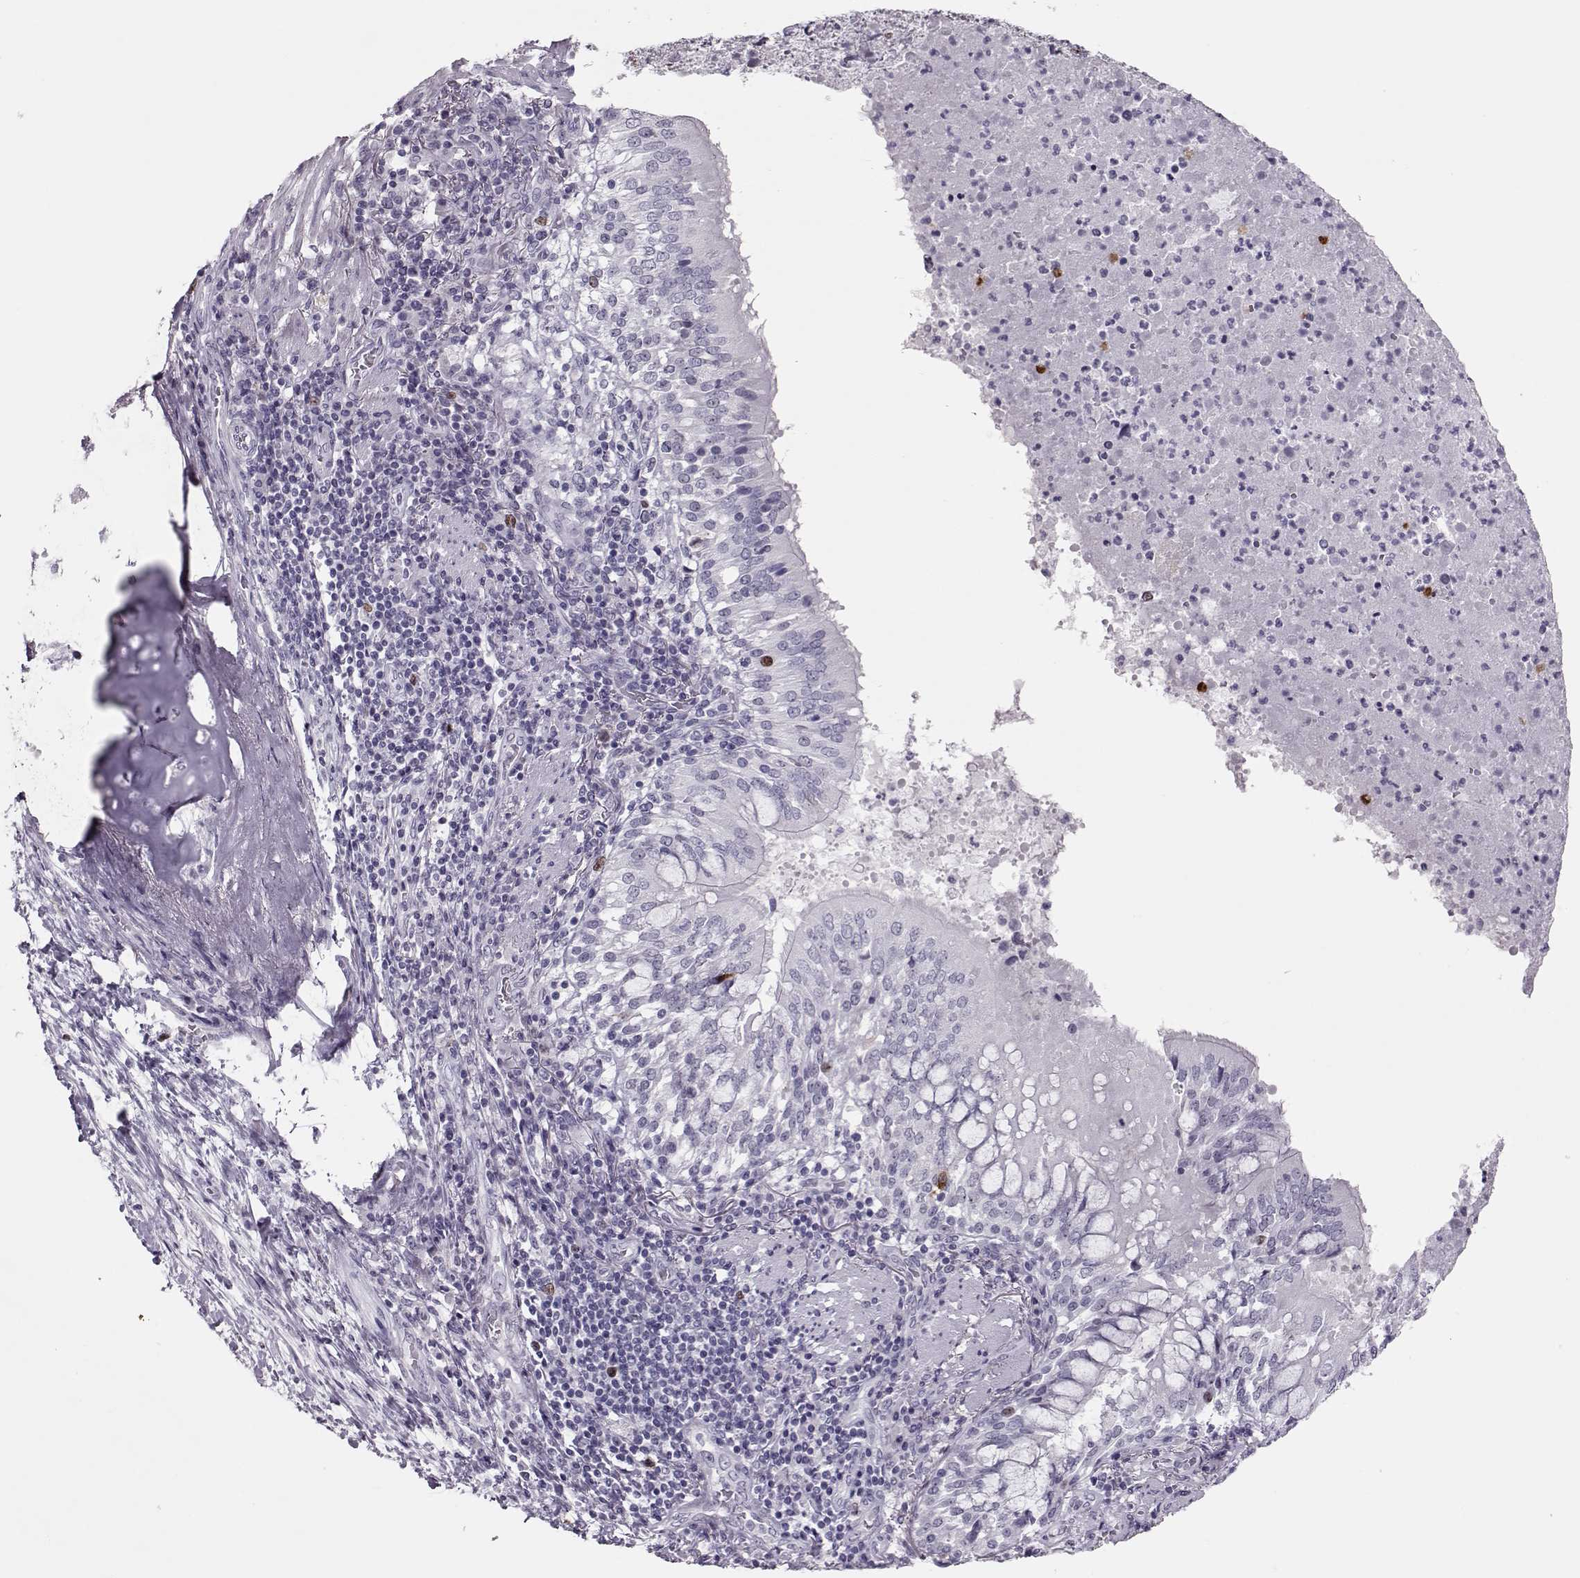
{"staining": {"intensity": "negative", "quantity": "none", "location": "none"}, "tissue": "lung cancer", "cell_type": "Tumor cells", "image_type": "cancer", "snomed": [{"axis": "morphology", "description": "Normal tissue, NOS"}, {"axis": "morphology", "description": "Squamous cell carcinoma, NOS"}, {"axis": "topography", "description": "Bronchus"}, {"axis": "topography", "description": "Lung"}], "caption": "There is no significant expression in tumor cells of lung squamous cell carcinoma.", "gene": "SGO1", "patient": {"sex": "male", "age": 64}}